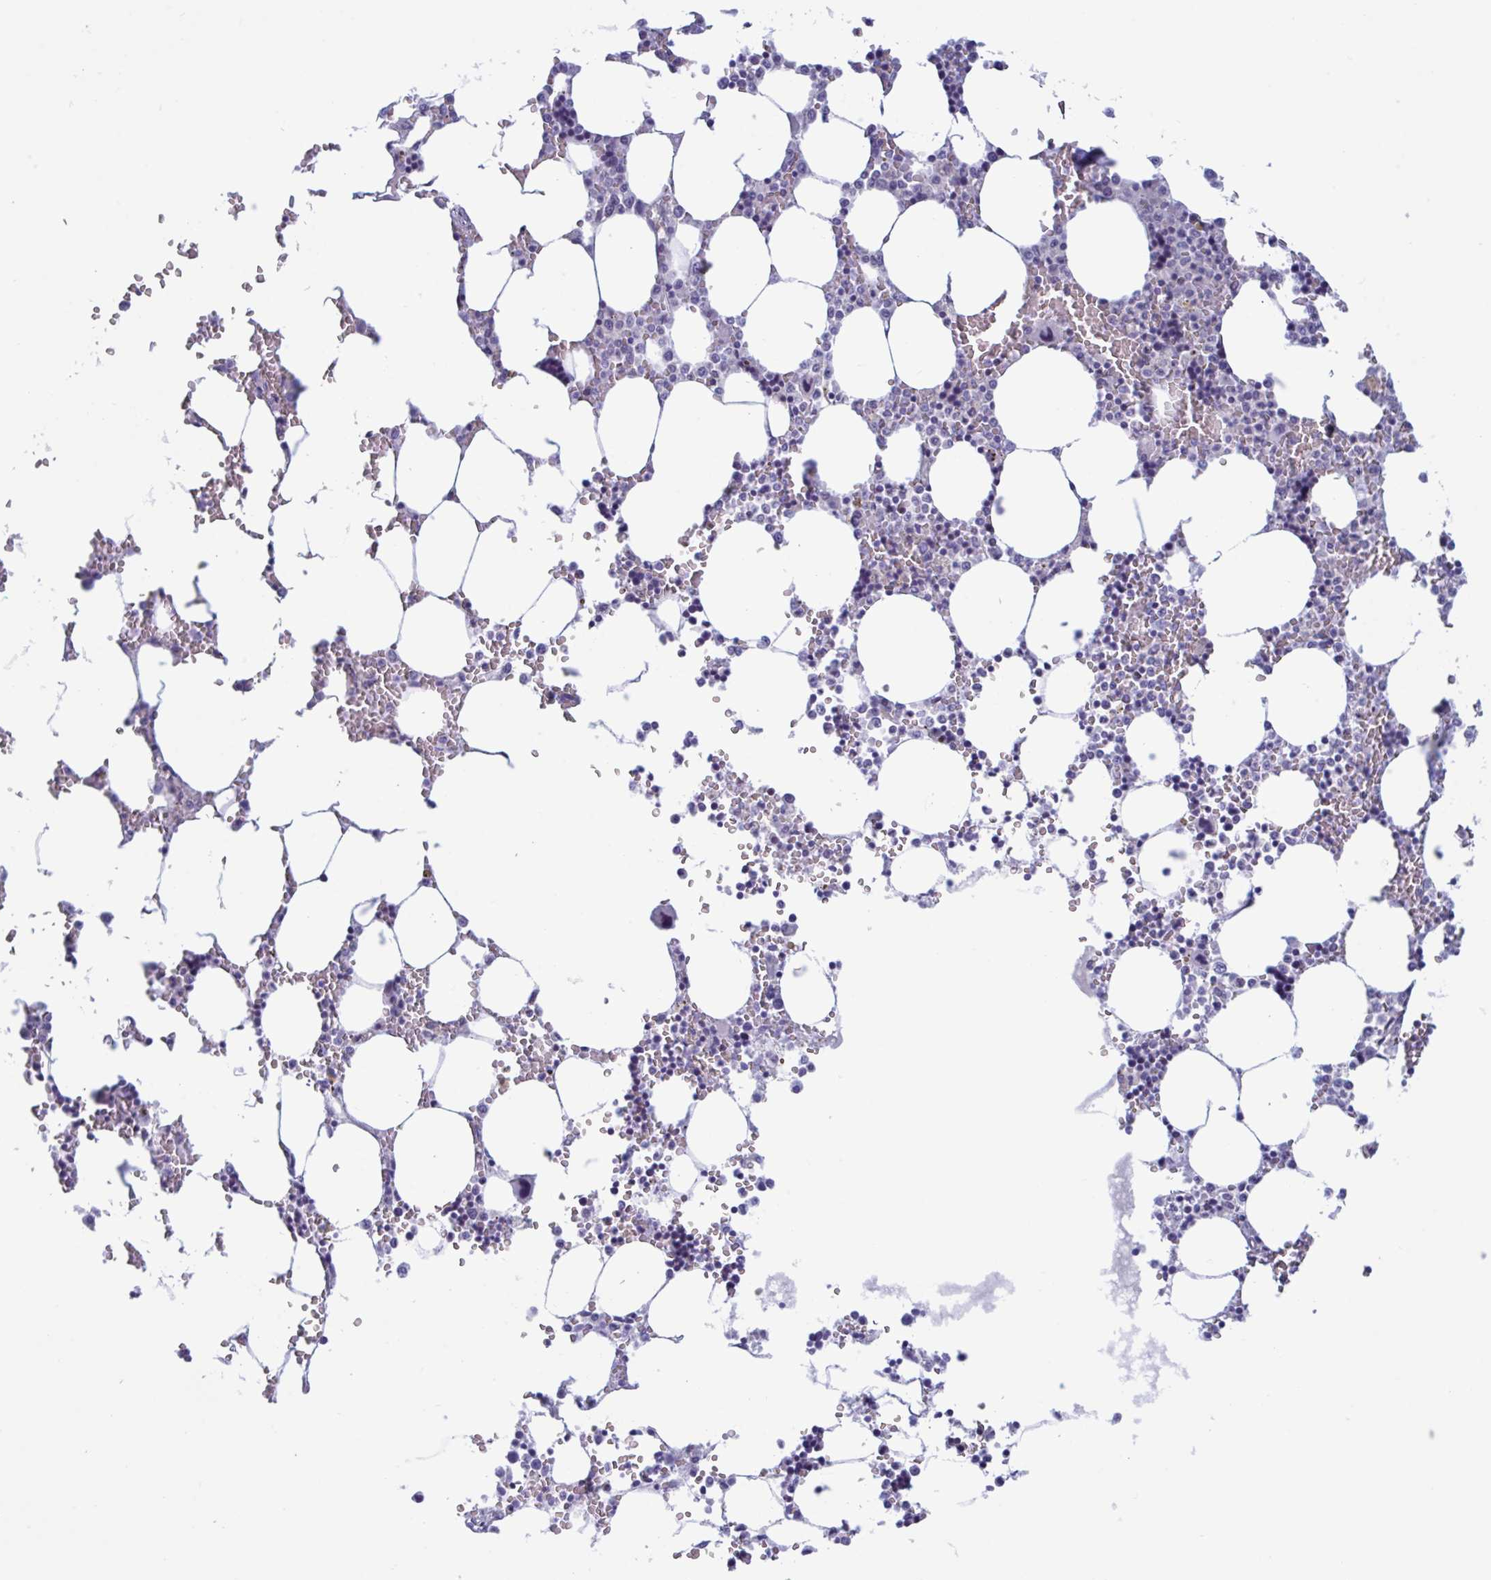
{"staining": {"intensity": "negative", "quantity": "none", "location": "none"}, "tissue": "bone marrow", "cell_type": "Hematopoietic cells", "image_type": "normal", "snomed": [{"axis": "morphology", "description": "Normal tissue, NOS"}, {"axis": "topography", "description": "Bone marrow"}], "caption": "Image shows no significant protein positivity in hematopoietic cells of benign bone marrow. Brightfield microscopy of IHC stained with DAB (brown) and hematoxylin (blue), captured at high magnification.", "gene": "NAA30", "patient": {"sex": "male", "age": 64}}